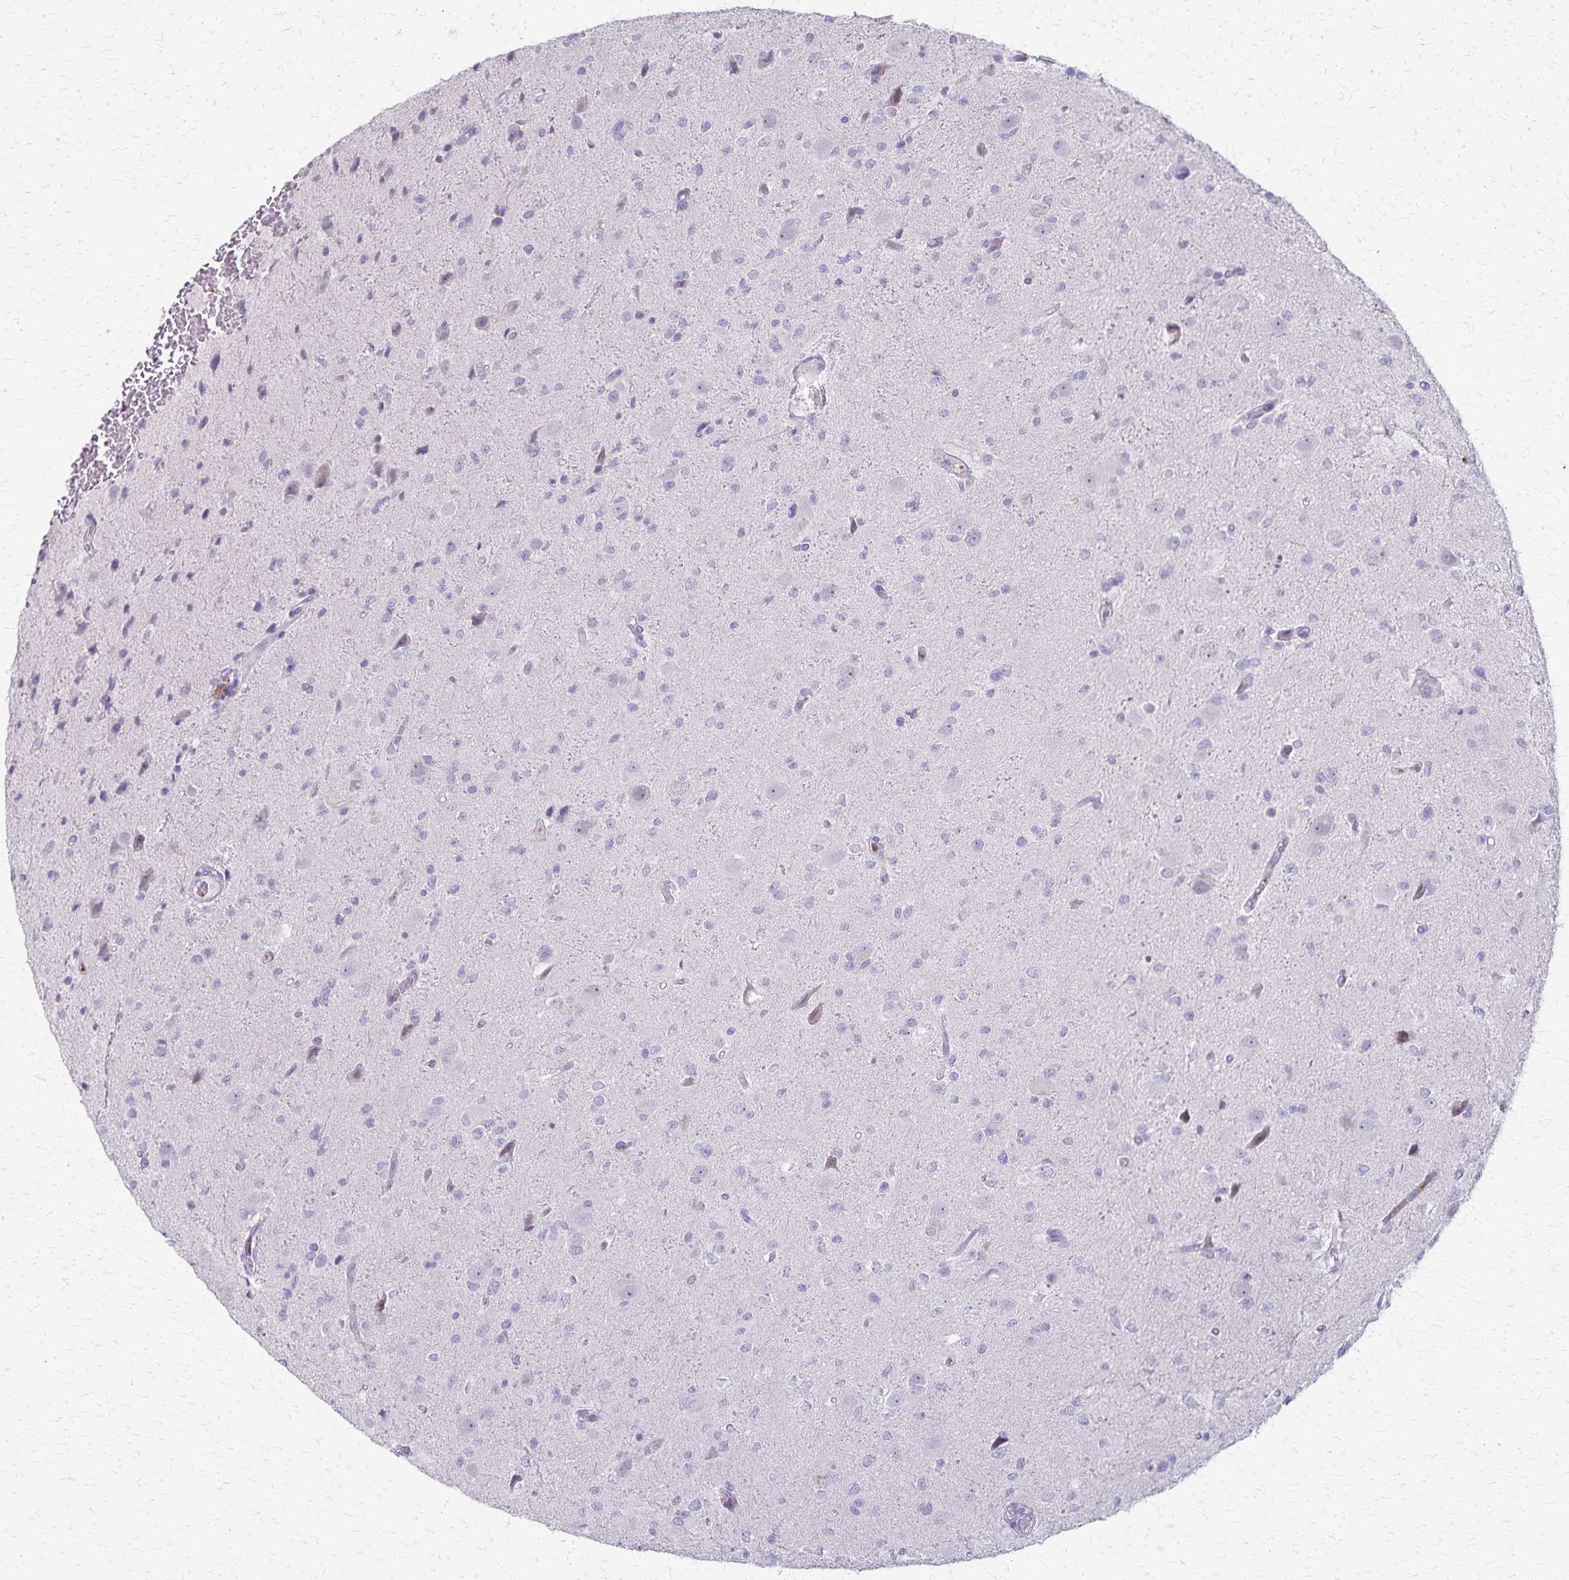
{"staining": {"intensity": "negative", "quantity": "none", "location": "none"}, "tissue": "glioma", "cell_type": "Tumor cells", "image_type": "cancer", "snomed": [{"axis": "morphology", "description": "Glioma, malignant, Low grade"}, {"axis": "topography", "description": "Brain"}], "caption": "This is a histopathology image of immunohistochemistry (IHC) staining of malignant glioma (low-grade), which shows no staining in tumor cells.", "gene": "RASL10B", "patient": {"sex": "female", "age": 32}}